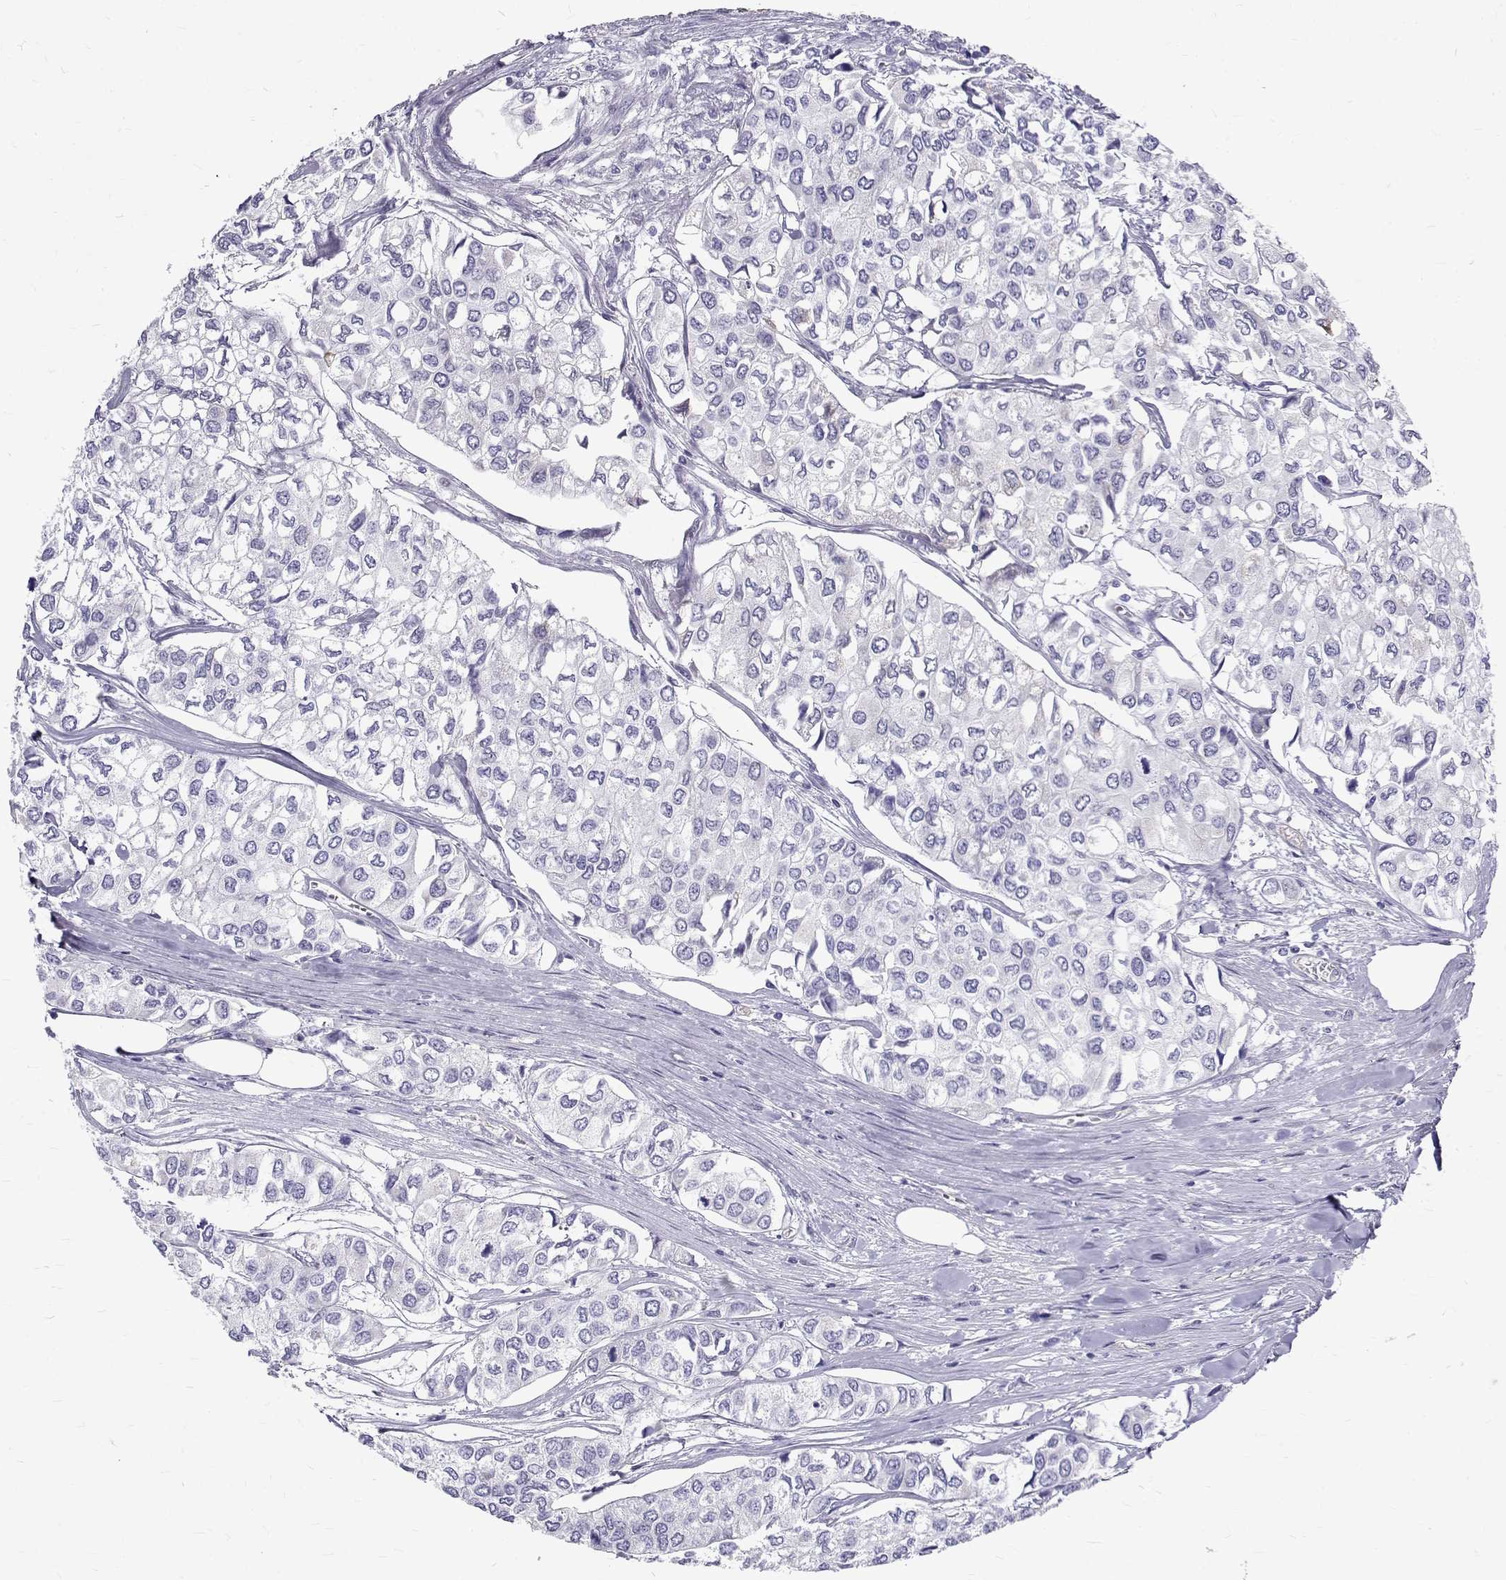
{"staining": {"intensity": "negative", "quantity": "none", "location": "none"}, "tissue": "urothelial cancer", "cell_type": "Tumor cells", "image_type": "cancer", "snomed": [{"axis": "morphology", "description": "Urothelial carcinoma, High grade"}, {"axis": "topography", "description": "Urinary bladder"}], "caption": "This is an IHC image of human urothelial cancer. There is no positivity in tumor cells.", "gene": "IGSF1", "patient": {"sex": "male", "age": 73}}